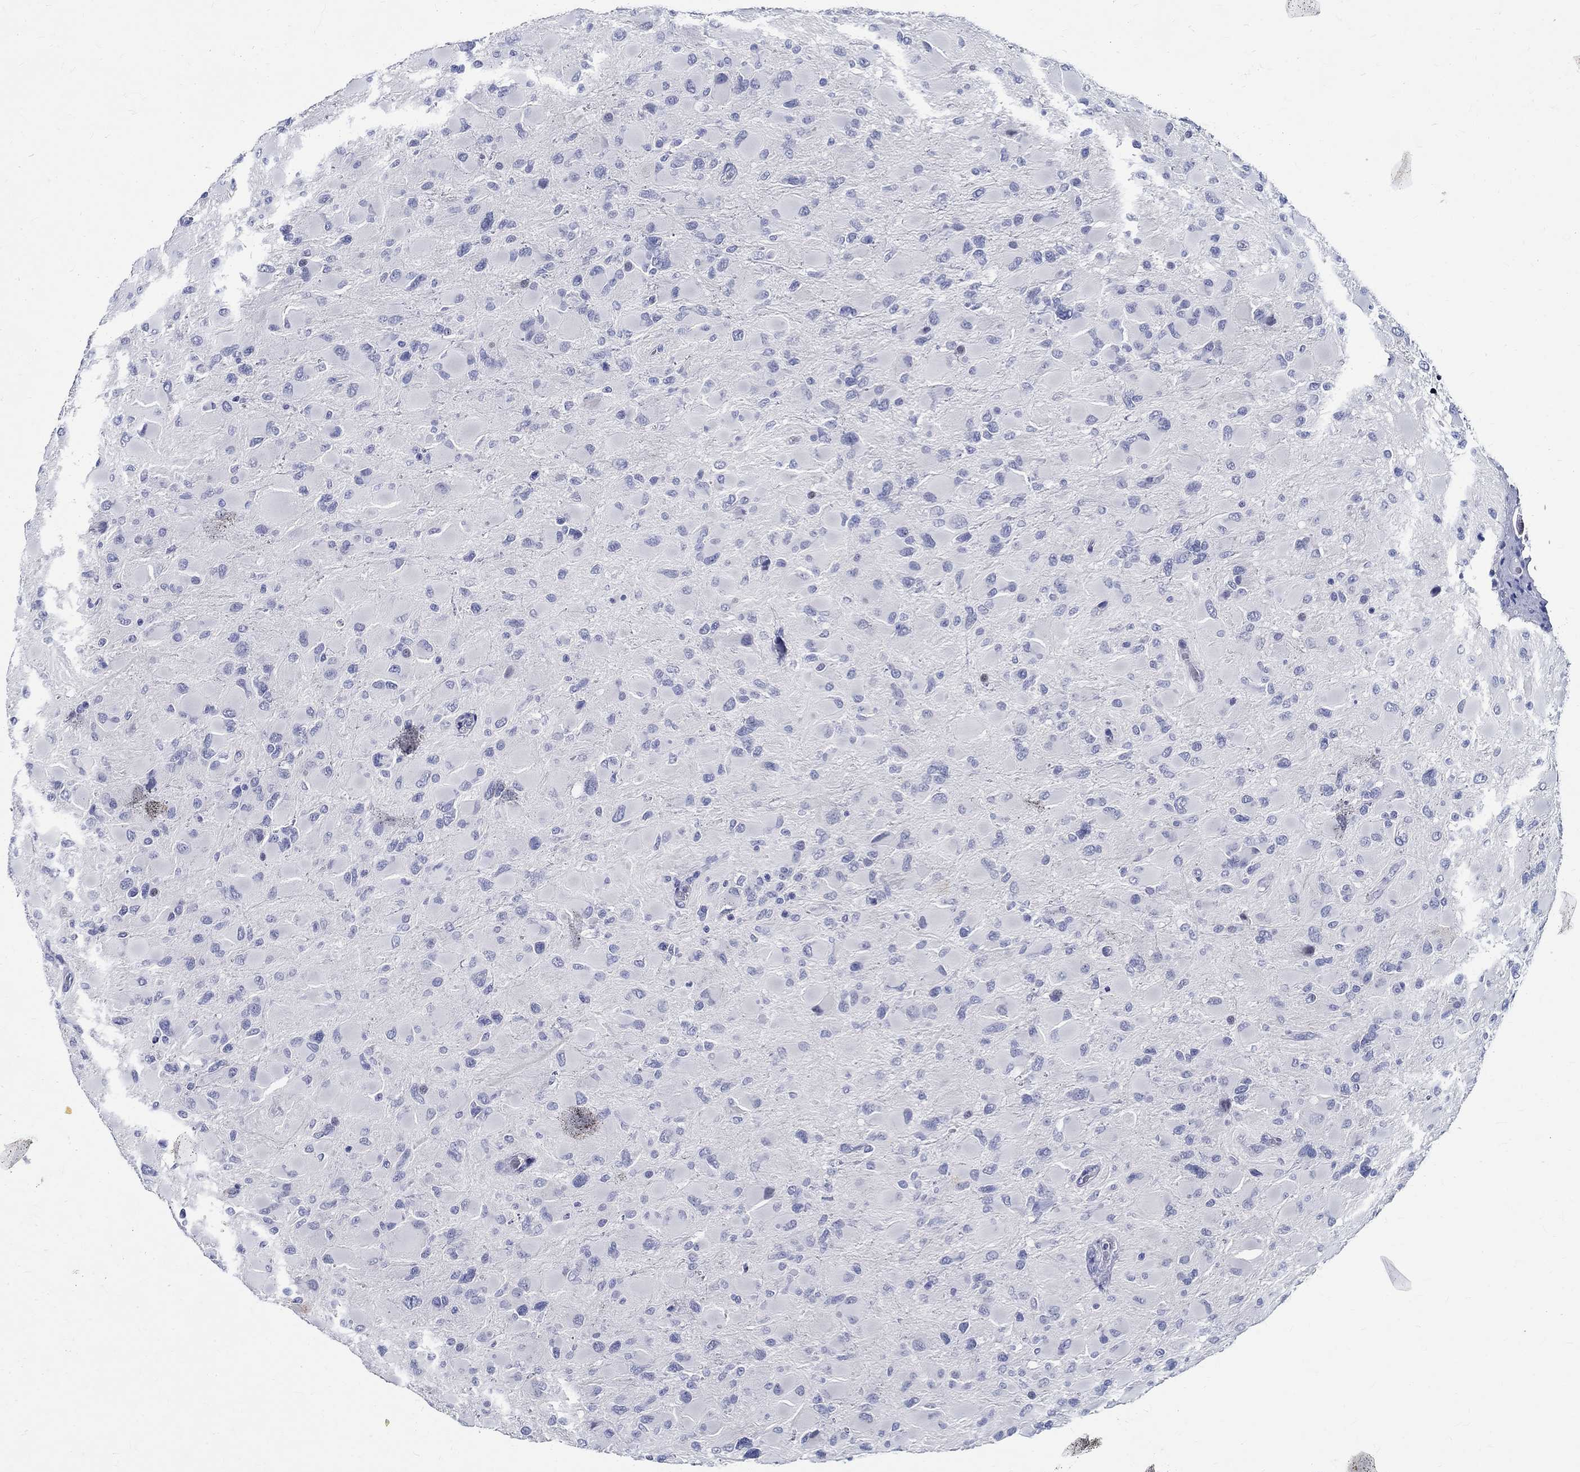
{"staining": {"intensity": "negative", "quantity": "none", "location": "none"}, "tissue": "glioma", "cell_type": "Tumor cells", "image_type": "cancer", "snomed": [{"axis": "morphology", "description": "Glioma, malignant, High grade"}, {"axis": "topography", "description": "Cerebral cortex"}], "caption": "Immunohistochemistry micrograph of human glioma stained for a protein (brown), which shows no staining in tumor cells.", "gene": "BSPRY", "patient": {"sex": "female", "age": 36}}